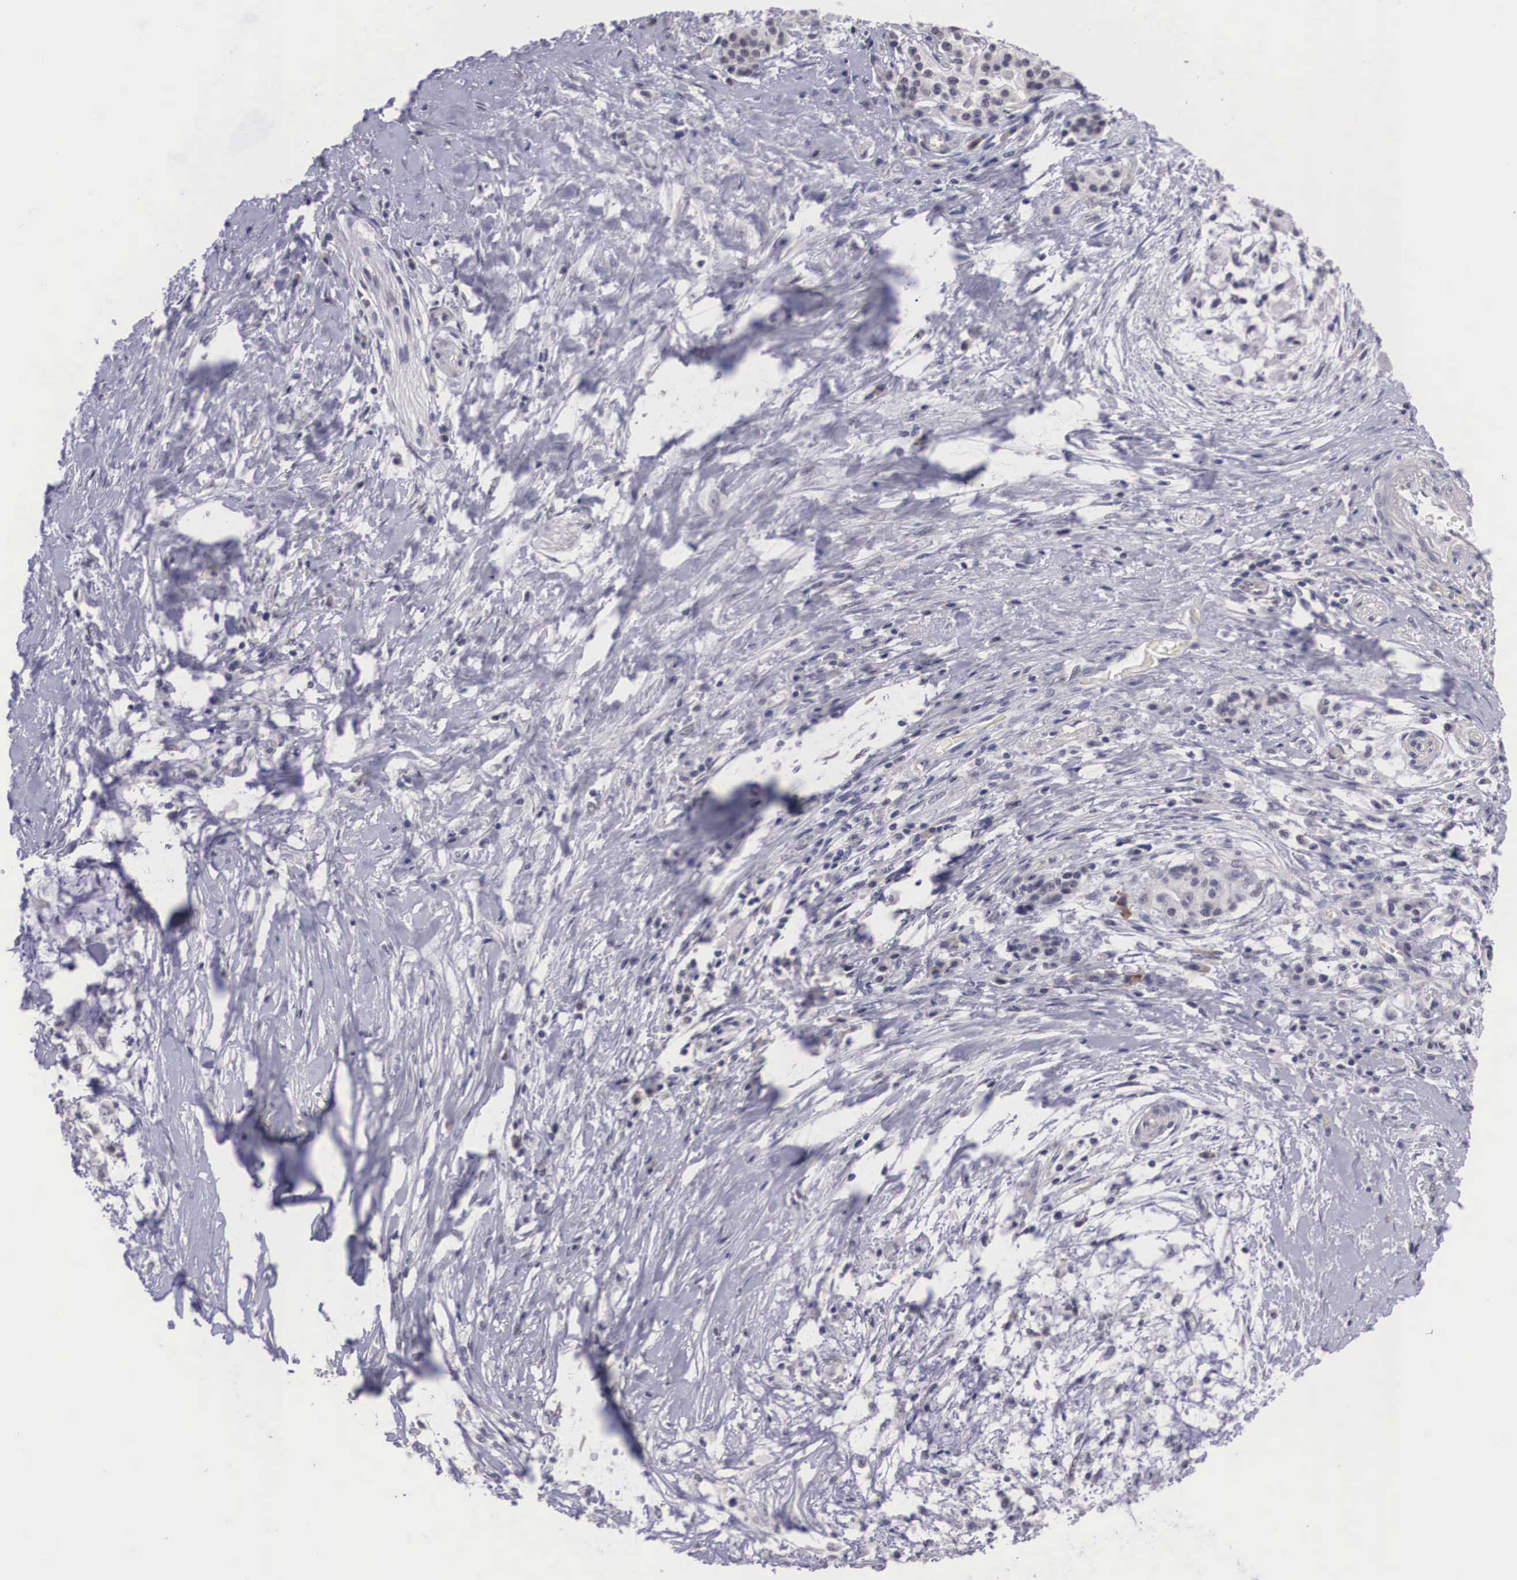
{"staining": {"intensity": "negative", "quantity": "none", "location": "none"}, "tissue": "pancreatic cancer", "cell_type": "Tumor cells", "image_type": "cancer", "snomed": [{"axis": "morphology", "description": "Adenocarcinoma, NOS"}, {"axis": "topography", "description": "Pancreas"}], "caption": "There is no significant staining in tumor cells of pancreatic cancer.", "gene": "ZNF275", "patient": {"sex": "female", "age": 64}}